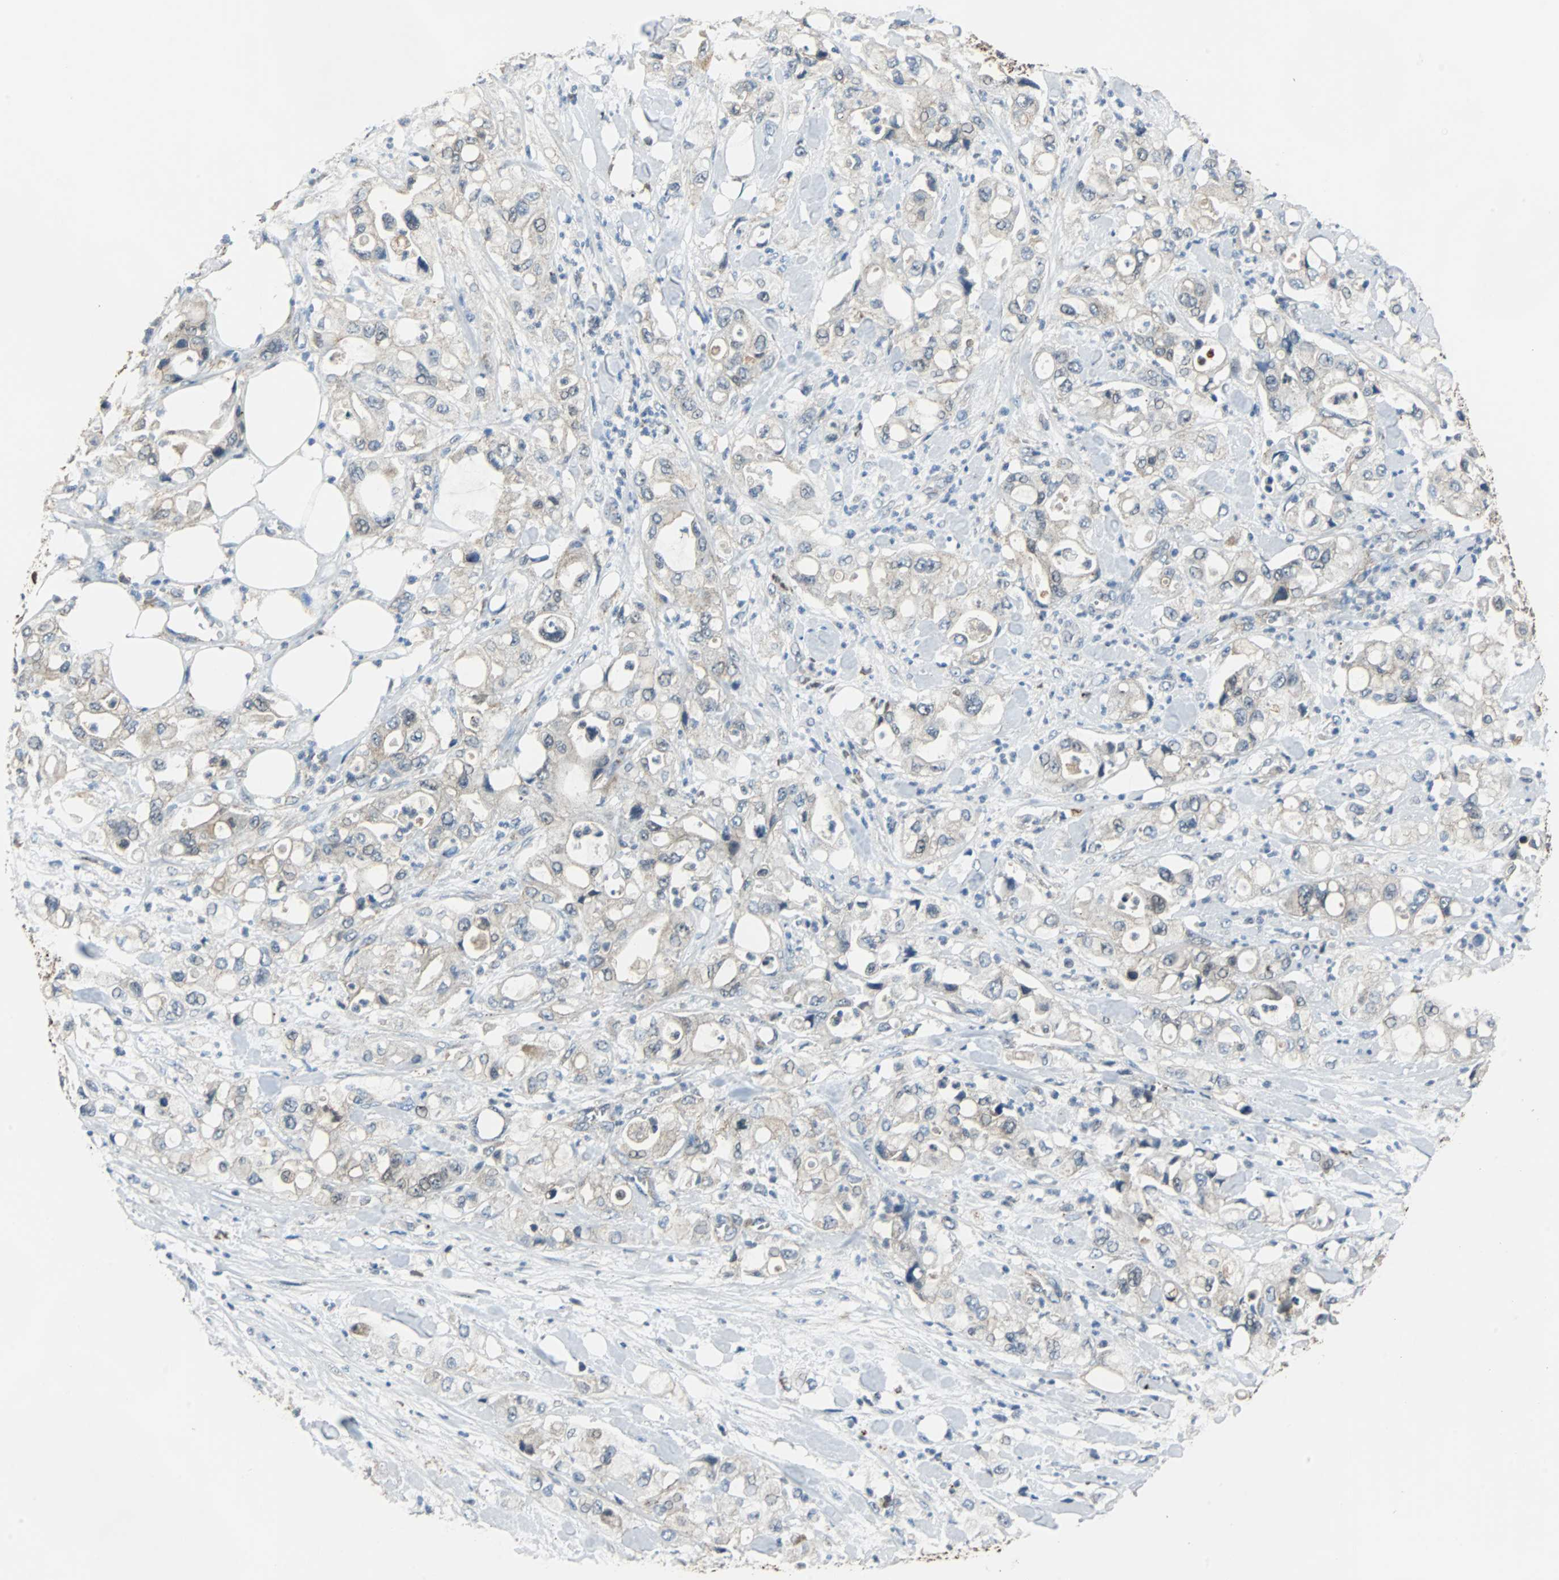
{"staining": {"intensity": "negative", "quantity": "none", "location": "none"}, "tissue": "pancreatic cancer", "cell_type": "Tumor cells", "image_type": "cancer", "snomed": [{"axis": "morphology", "description": "Adenocarcinoma, NOS"}, {"axis": "topography", "description": "Pancreas"}], "caption": "A photomicrograph of pancreatic cancer stained for a protein displays no brown staining in tumor cells.", "gene": "VBP1", "patient": {"sex": "male", "age": 70}}